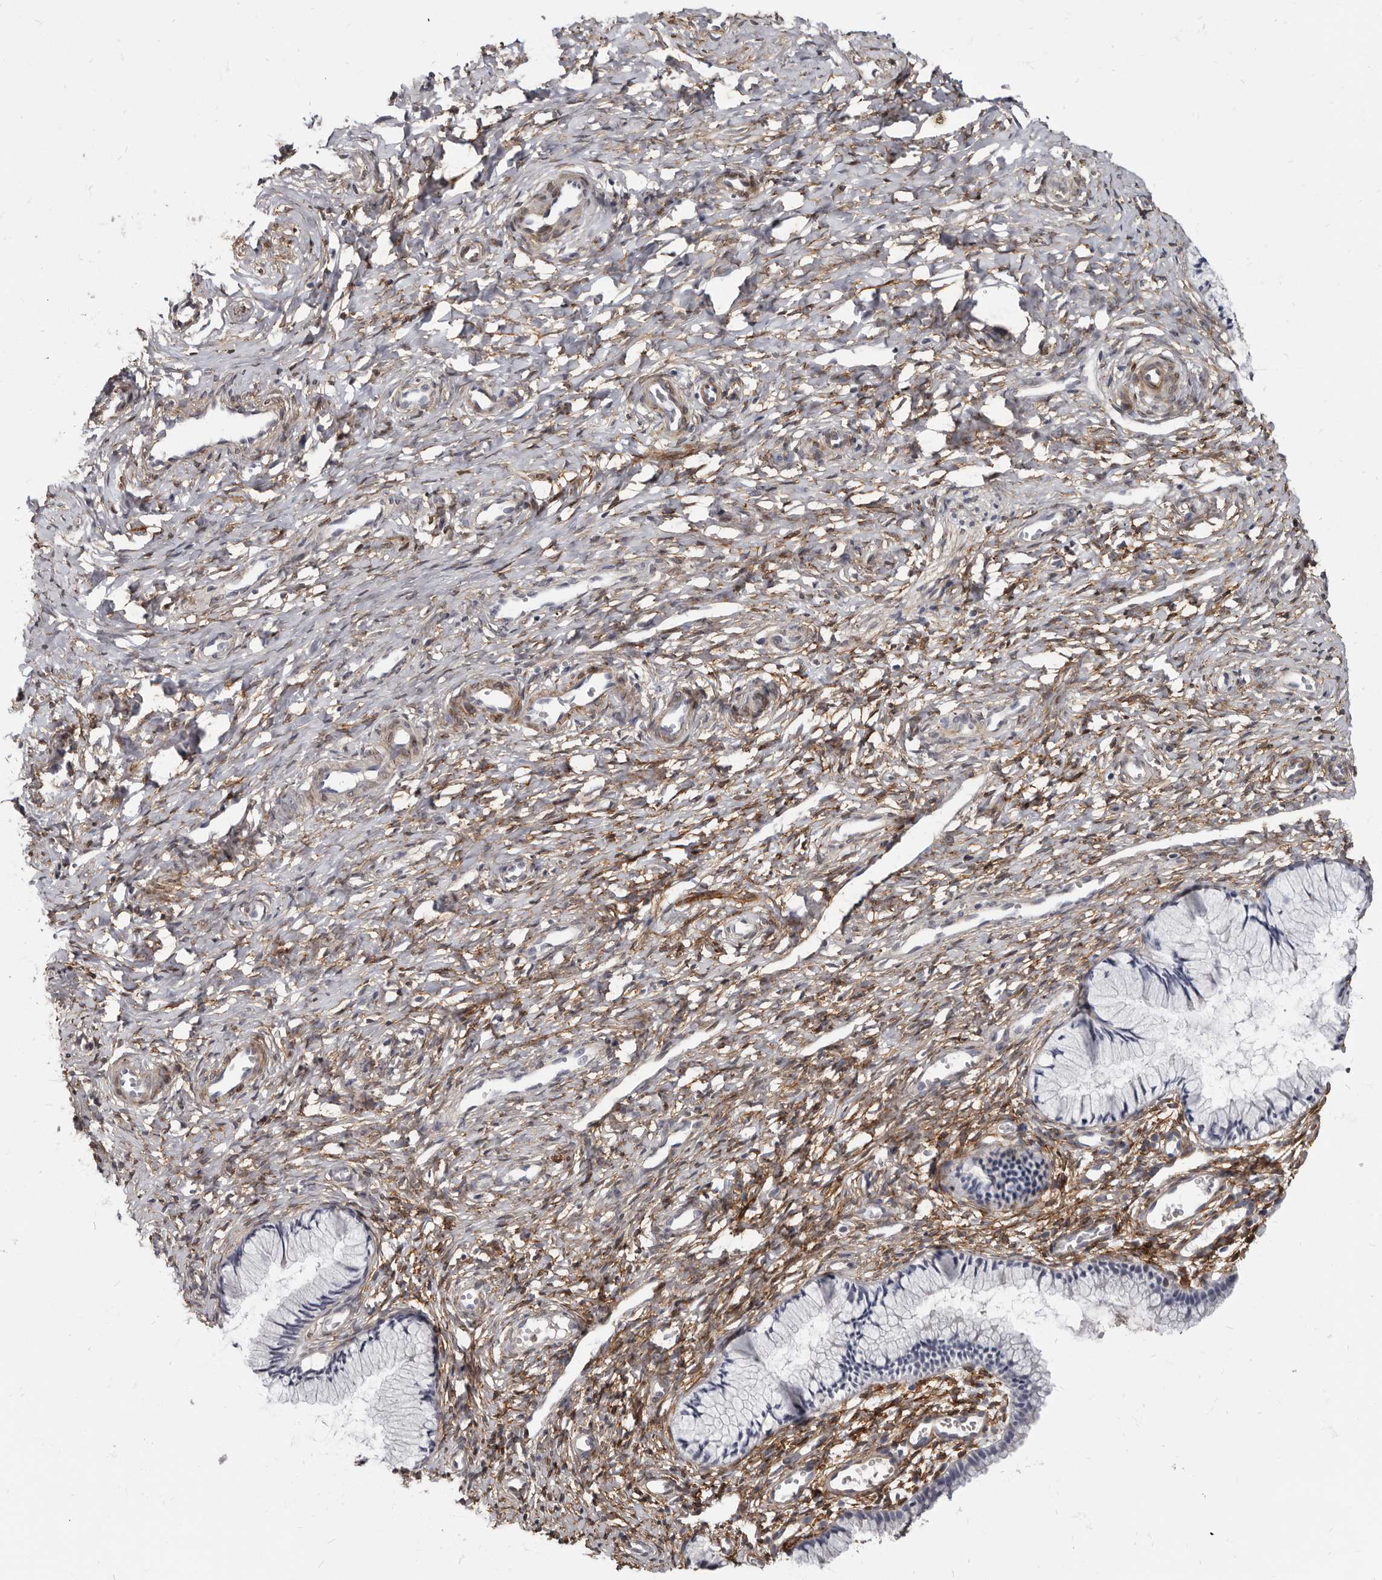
{"staining": {"intensity": "negative", "quantity": "none", "location": "none"}, "tissue": "cervix", "cell_type": "Glandular cells", "image_type": "normal", "snomed": [{"axis": "morphology", "description": "Normal tissue, NOS"}, {"axis": "topography", "description": "Cervix"}], "caption": "A high-resolution micrograph shows IHC staining of benign cervix, which demonstrates no significant expression in glandular cells. Brightfield microscopy of IHC stained with DAB (3,3'-diaminobenzidine) (brown) and hematoxylin (blue), captured at high magnification.", "gene": "MRGPRF", "patient": {"sex": "female", "age": 27}}